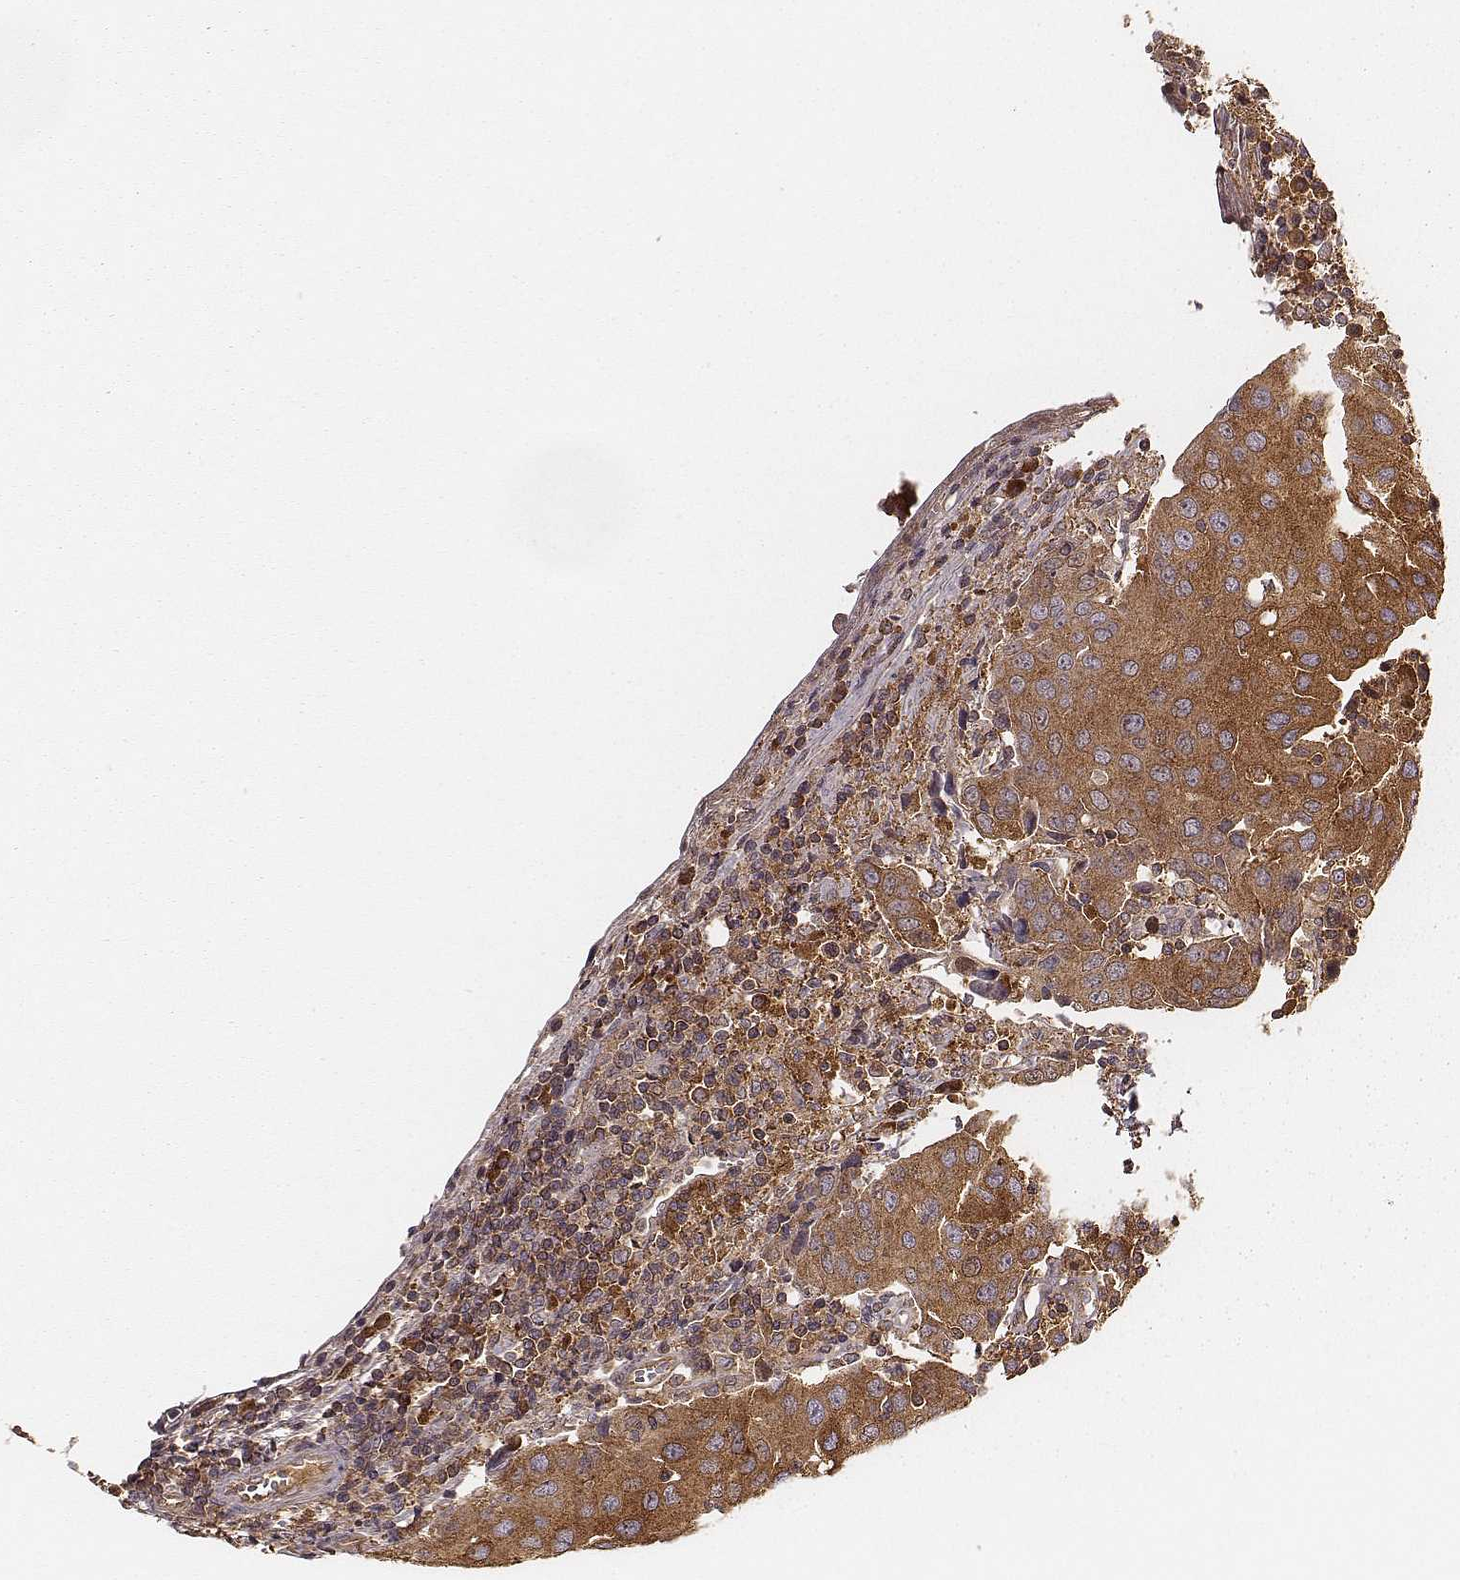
{"staining": {"intensity": "strong", "quantity": ">75%", "location": "cytoplasmic/membranous"}, "tissue": "urothelial cancer", "cell_type": "Tumor cells", "image_type": "cancer", "snomed": [{"axis": "morphology", "description": "Urothelial carcinoma, High grade"}, {"axis": "topography", "description": "Urinary bladder"}], "caption": "Human urothelial carcinoma (high-grade) stained for a protein (brown) displays strong cytoplasmic/membranous positive positivity in about >75% of tumor cells.", "gene": "CARS1", "patient": {"sex": "female", "age": 85}}